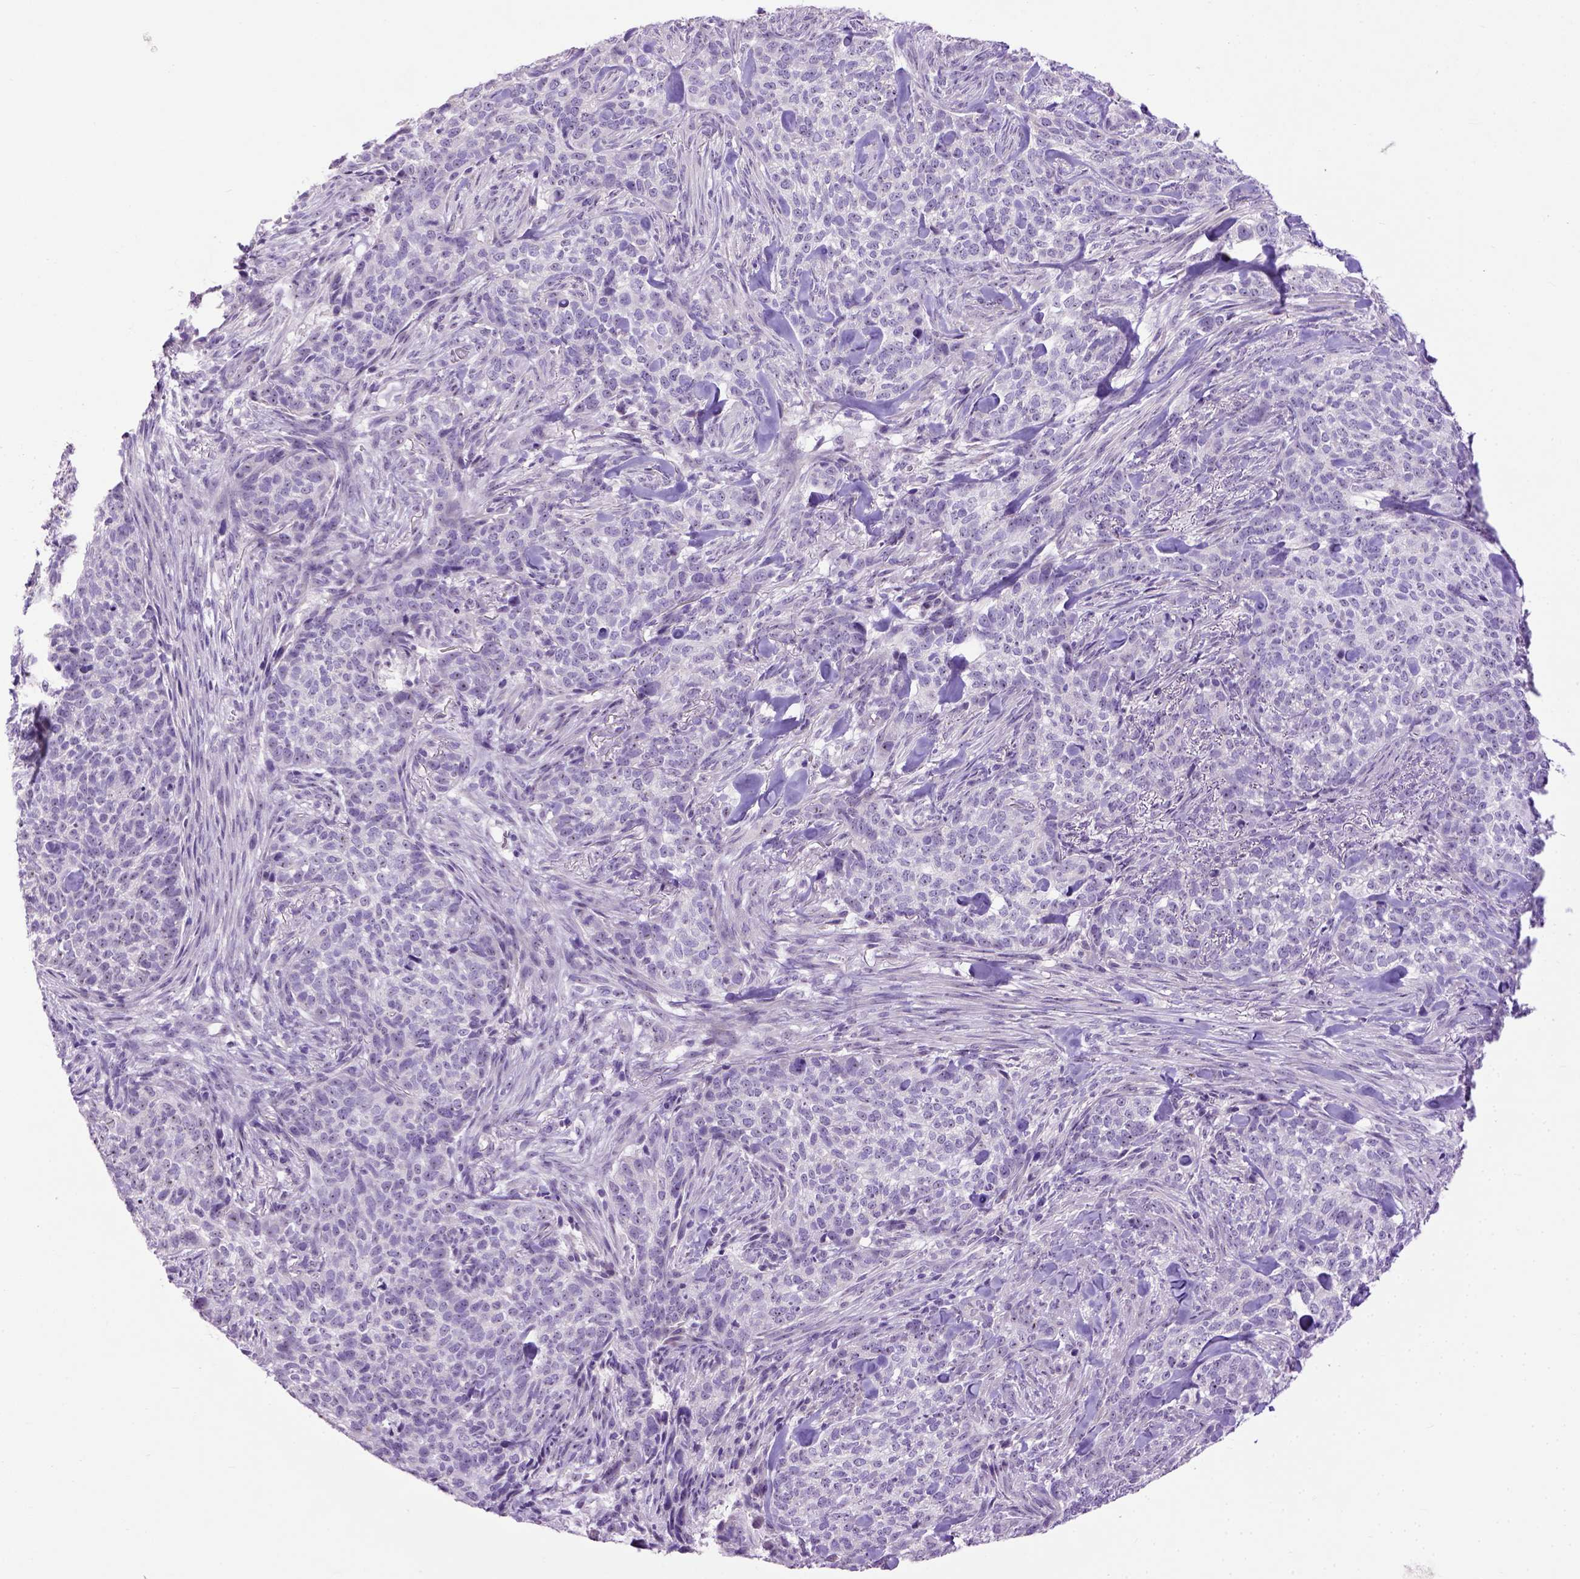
{"staining": {"intensity": "negative", "quantity": "none", "location": "none"}, "tissue": "skin cancer", "cell_type": "Tumor cells", "image_type": "cancer", "snomed": [{"axis": "morphology", "description": "Basal cell carcinoma"}, {"axis": "topography", "description": "Skin"}], "caption": "Tumor cells are negative for brown protein staining in basal cell carcinoma (skin). Brightfield microscopy of IHC stained with DAB (3,3'-diaminobenzidine) (brown) and hematoxylin (blue), captured at high magnification.", "gene": "UTP4", "patient": {"sex": "female", "age": 69}}